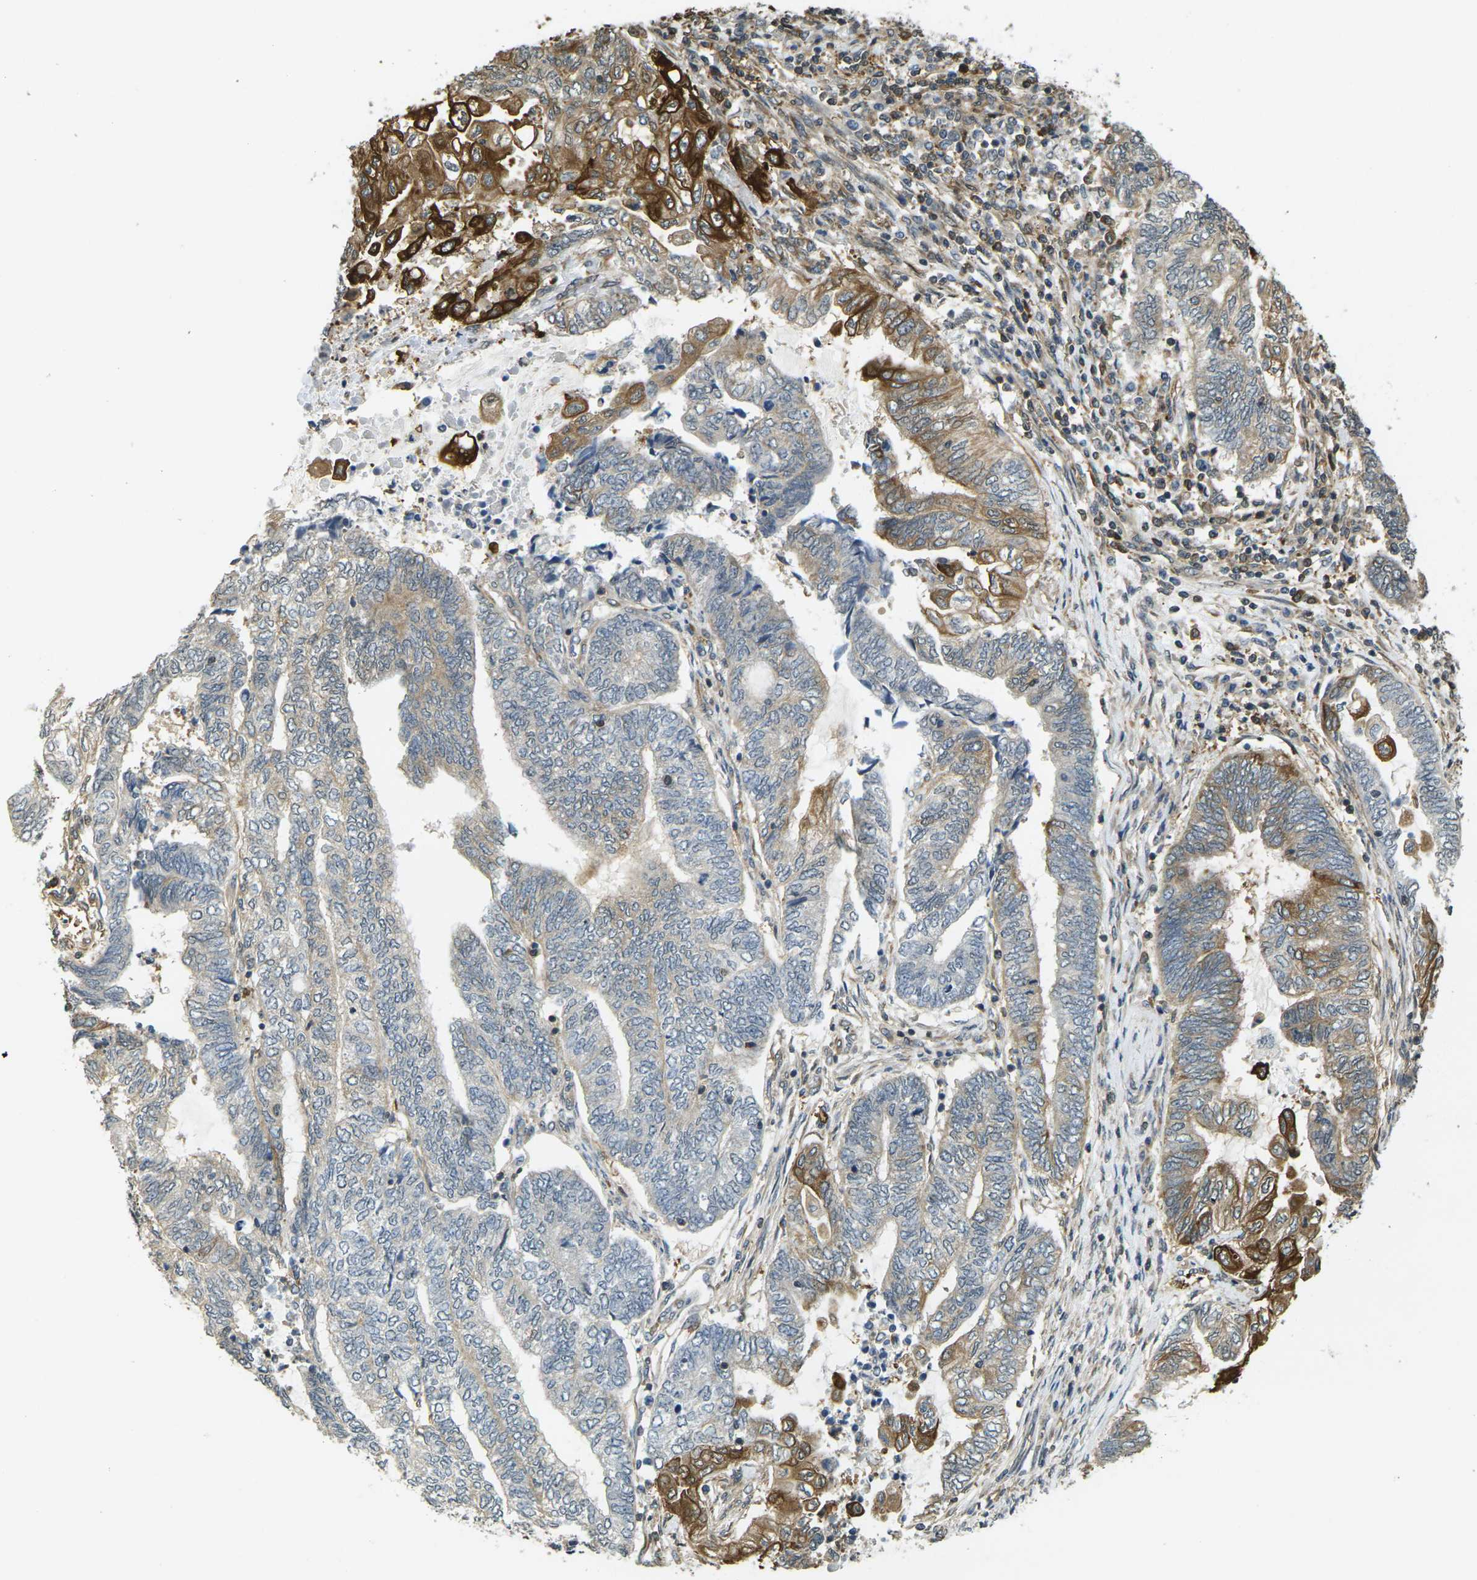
{"staining": {"intensity": "moderate", "quantity": "<25%", "location": "cytoplasmic/membranous"}, "tissue": "endometrial cancer", "cell_type": "Tumor cells", "image_type": "cancer", "snomed": [{"axis": "morphology", "description": "Adenocarcinoma, NOS"}, {"axis": "topography", "description": "Uterus"}, {"axis": "topography", "description": "Endometrium"}], "caption": "The immunohistochemical stain highlights moderate cytoplasmic/membranous expression in tumor cells of endometrial adenocarcinoma tissue. (Stains: DAB in brown, nuclei in blue, Microscopy: brightfield microscopy at high magnification).", "gene": "CAST", "patient": {"sex": "female", "age": 70}}